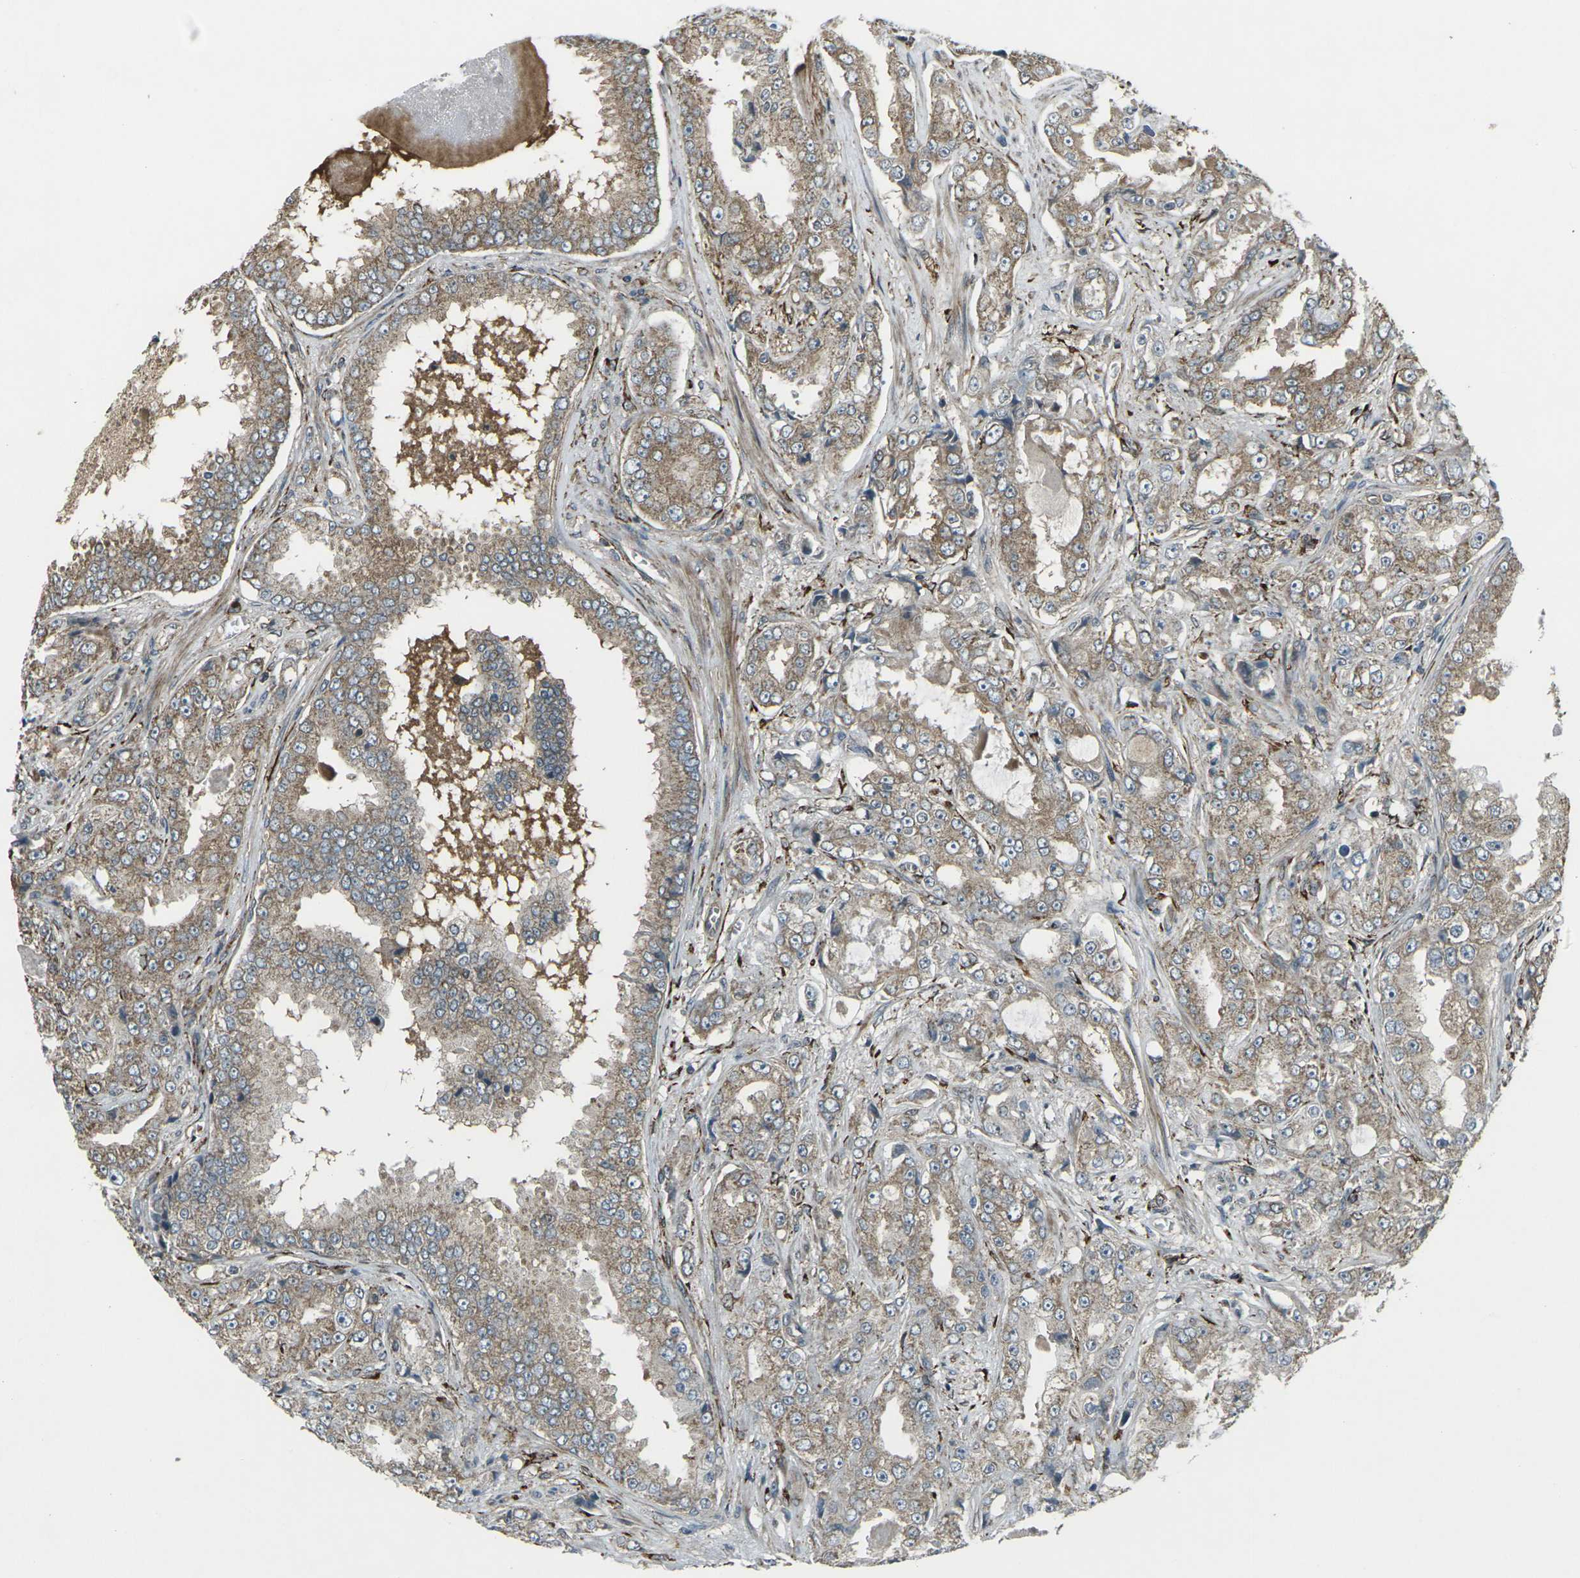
{"staining": {"intensity": "moderate", "quantity": ">75%", "location": "cytoplasmic/membranous"}, "tissue": "prostate cancer", "cell_type": "Tumor cells", "image_type": "cancer", "snomed": [{"axis": "morphology", "description": "Adenocarcinoma, High grade"}, {"axis": "topography", "description": "Prostate"}], "caption": "Prostate cancer stained with a brown dye shows moderate cytoplasmic/membranous positive expression in approximately >75% of tumor cells.", "gene": "LSMEM1", "patient": {"sex": "male", "age": 73}}